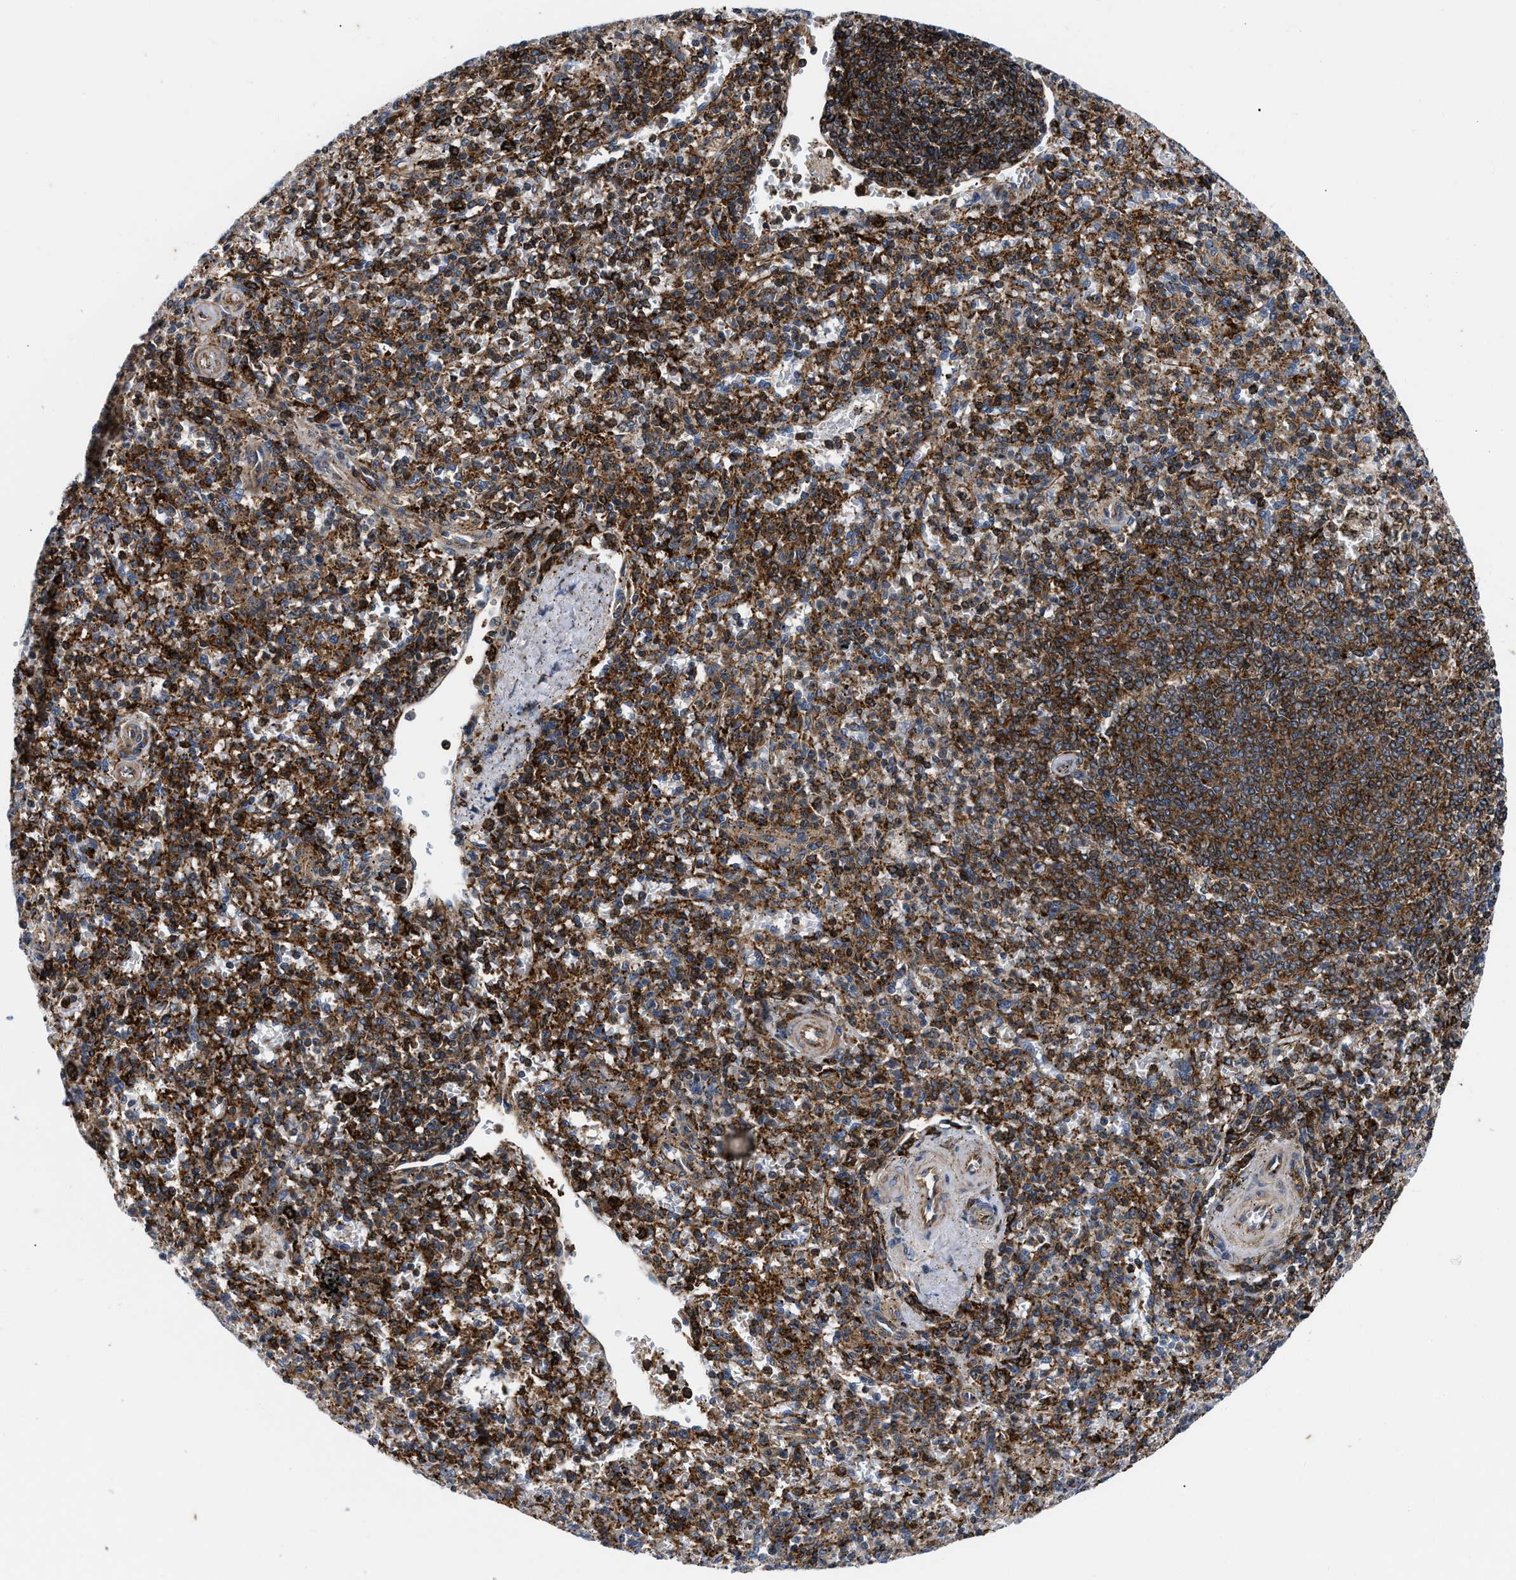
{"staining": {"intensity": "strong", "quantity": "25%-75%", "location": "cytoplasmic/membranous"}, "tissue": "spleen", "cell_type": "Cells in red pulp", "image_type": "normal", "snomed": [{"axis": "morphology", "description": "Normal tissue, NOS"}, {"axis": "topography", "description": "Spleen"}], "caption": "Protein staining reveals strong cytoplasmic/membranous positivity in approximately 25%-75% of cells in red pulp in unremarkable spleen.", "gene": "SPAST", "patient": {"sex": "male", "age": 72}}